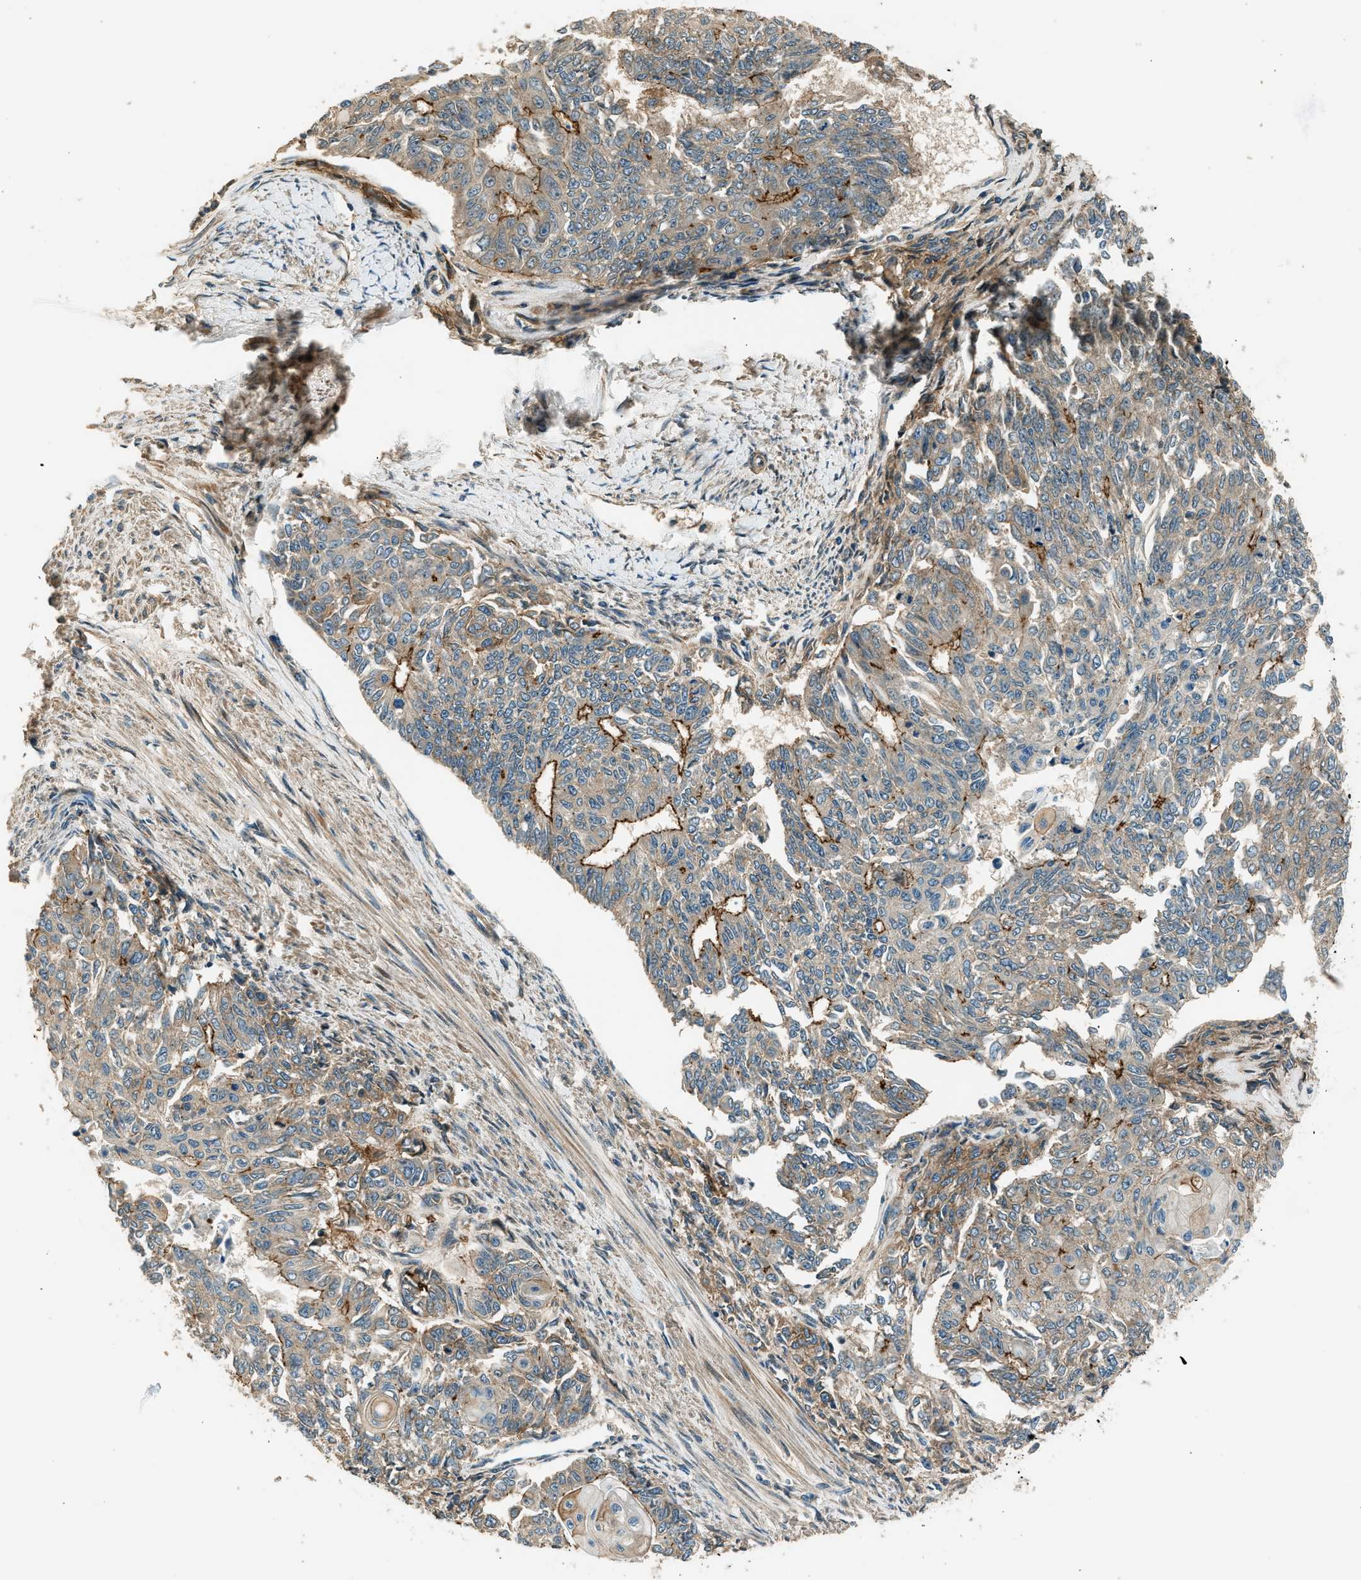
{"staining": {"intensity": "strong", "quantity": "25%-75%", "location": "cytoplasmic/membranous"}, "tissue": "endometrial cancer", "cell_type": "Tumor cells", "image_type": "cancer", "snomed": [{"axis": "morphology", "description": "Adenocarcinoma, NOS"}, {"axis": "topography", "description": "Endometrium"}], "caption": "Immunohistochemical staining of human adenocarcinoma (endometrial) reveals high levels of strong cytoplasmic/membranous staining in about 25%-75% of tumor cells.", "gene": "ARHGEF11", "patient": {"sex": "female", "age": 32}}